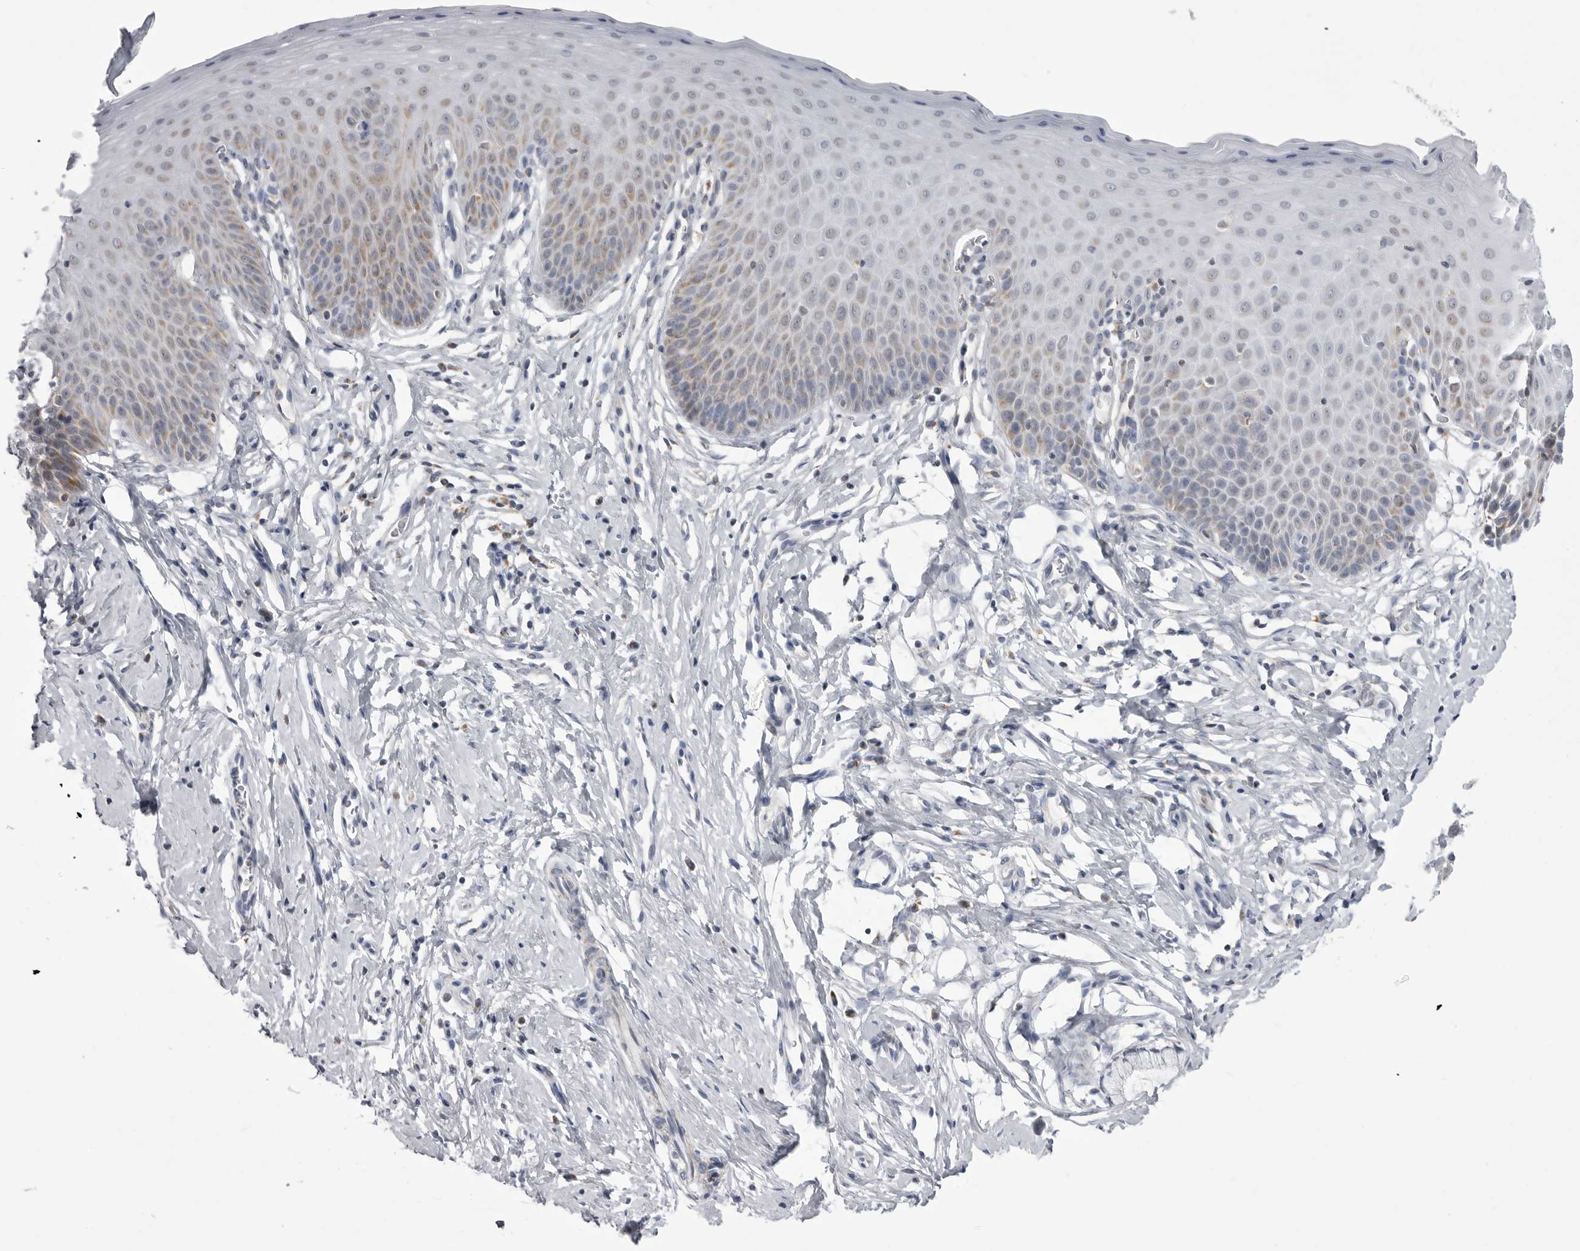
{"staining": {"intensity": "negative", "quantity": "none", "location": "none"}, "tissue": "cervix", "cell_type": "Glandular cells", "image_type": "normal", "snomed": [{"axis": "morphology", "description": "Normal tissue, NOS"}, {"axis": "topography", "description": "Cervix"}], "caption": "Immunohistochemistry (IHC) image of normal cervix: human cervix stained with DAB reveals no significant protein staining in glandular cells.", "gene": "FH", "patient": {"sex": "female", "age": 36}}